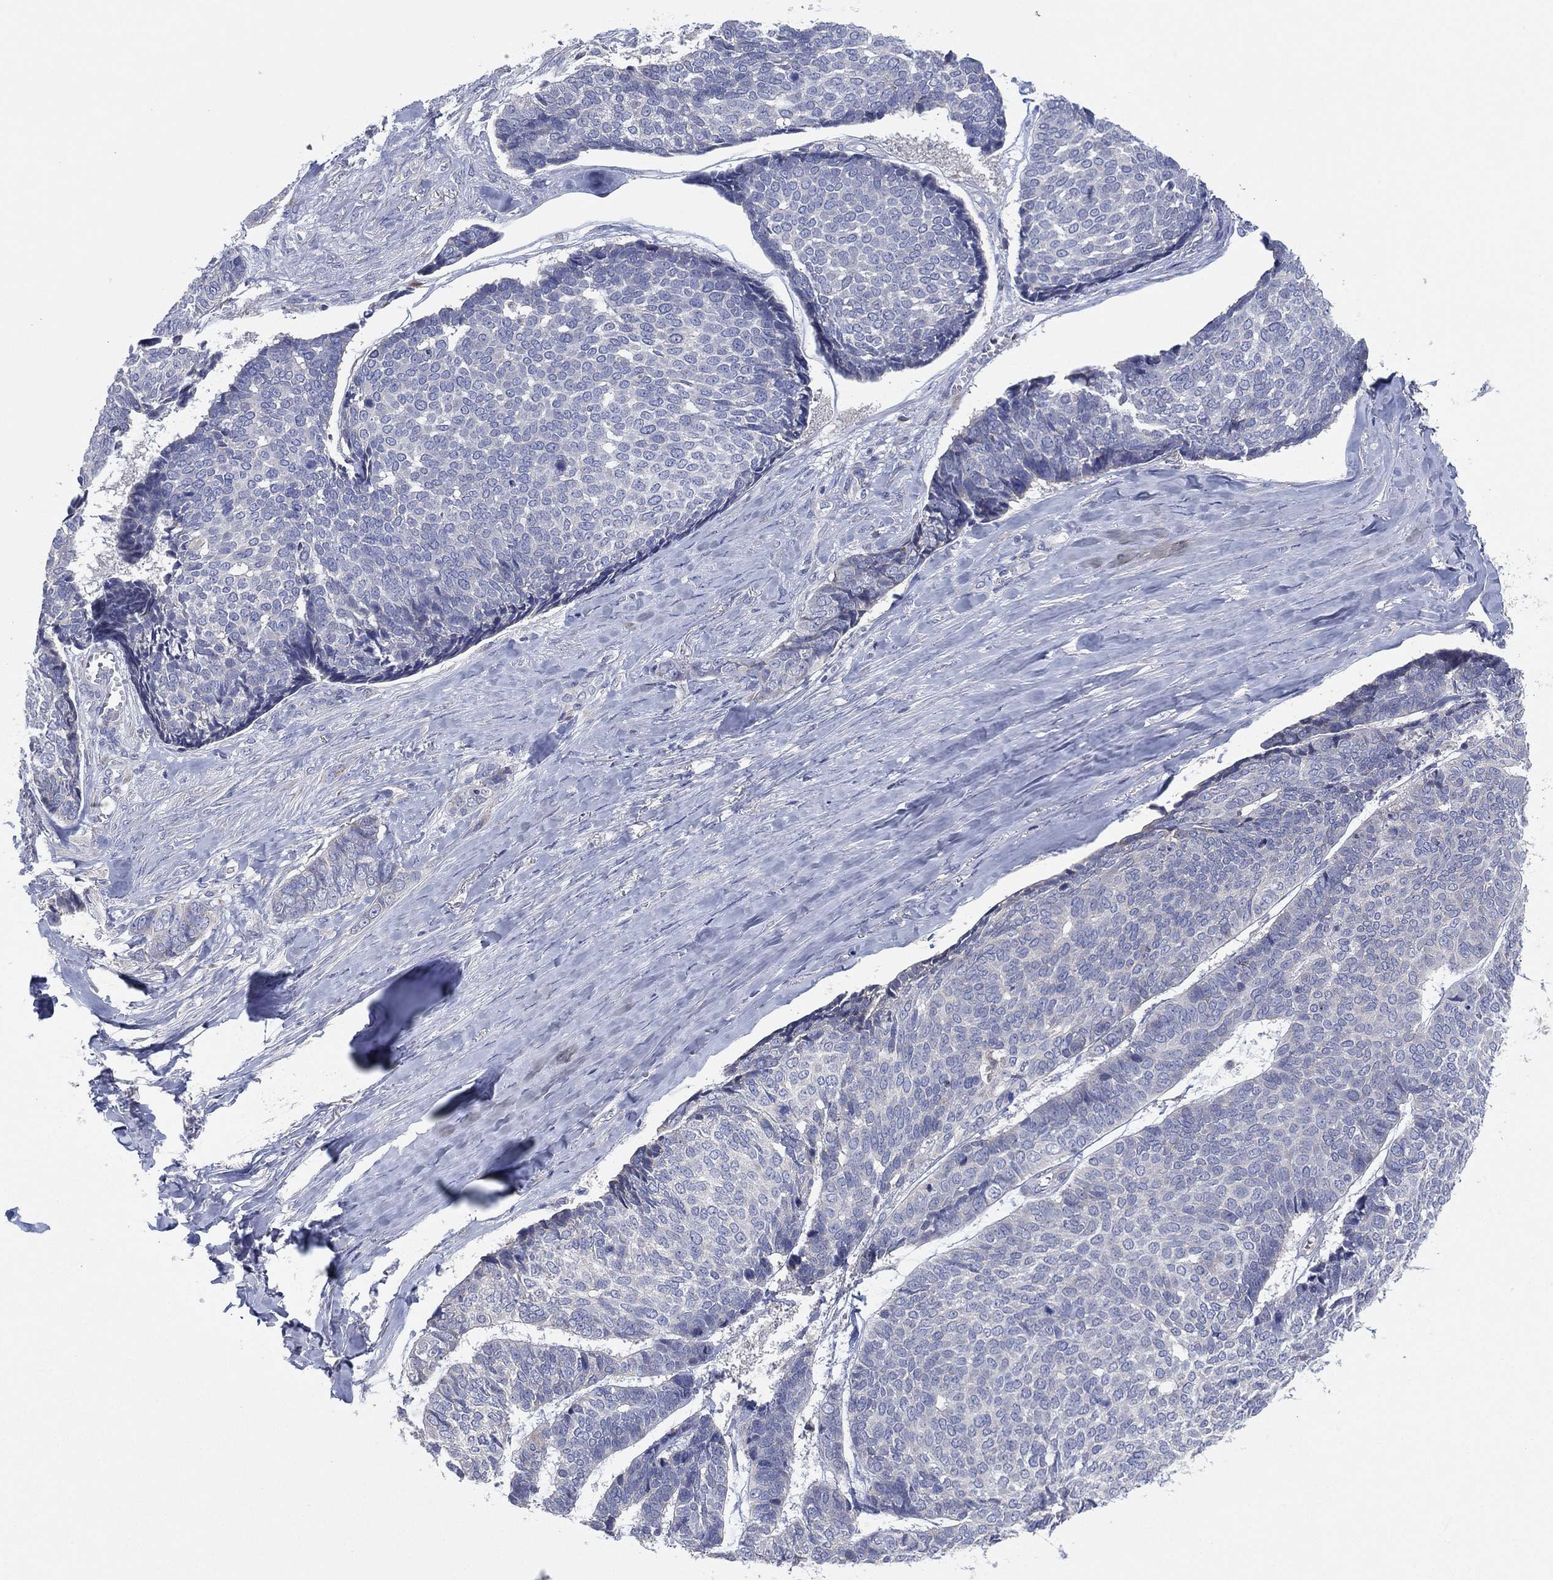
{"staining": {"intensity": "negative", "quantity": "none", "location": "none"}, "tissue": "skin cancer", "cell_type": "Tumor cells", "image_type": "cancer", "snomed": [{"axis": "morphology", "description": "Basal cell carcinoma"}, {"axis": "topography", "description": "Skin"}], "caption": "Basal cell carcinoma (skin) stained for a protein using immunohistochemistry (IHC) exhibits no staining tumor cells.", "gene": "TMEM40", "patient": {"sex": "male", "age": 86}}